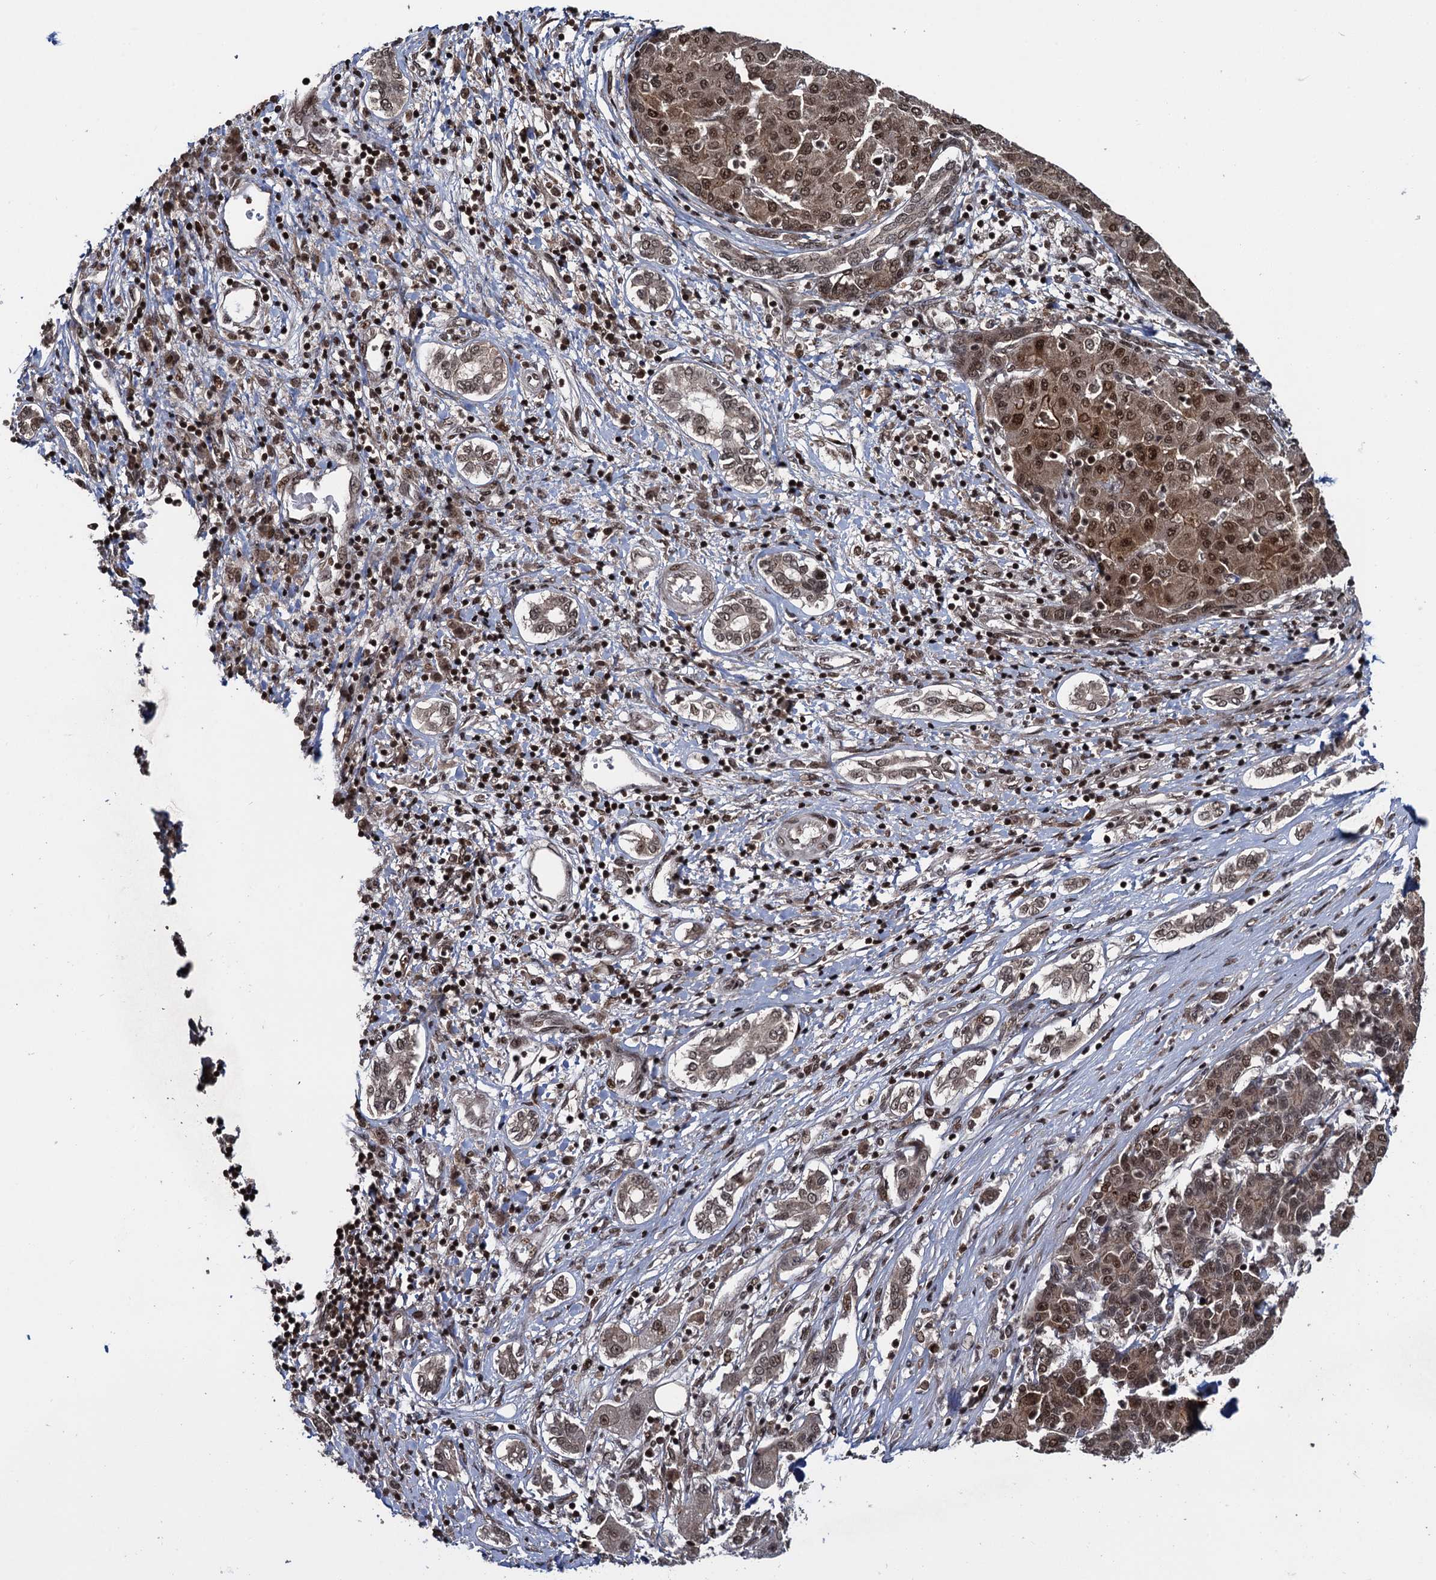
{"staining": {"intensity": "moderate", "quantity": ">75%", "location": "cytoplasmic/membranous,nuclear"}, "tissue": "liver cancer", "cell_type": "Tumor cells", "image_type": "cancer", "snomed": [{"axis": "morphology", "description": "Carcinoma, Hepatocellular, NOS"}, {"axis": "topography", "description": "Liver"}], "caption": "DAB immunohistochemical staining of hepatocellular carcinoma (liver) displays moderate cytoplasmic/membranous and nuclear protein staining in about >75% of tumor cells. The staining is performed using DAB brown chromogen to label protein expression. The nuclei are counter-stained blue using hematoxylin.", "gene": "ZNF169", "patient": {"sex": "male", "age": 65}}